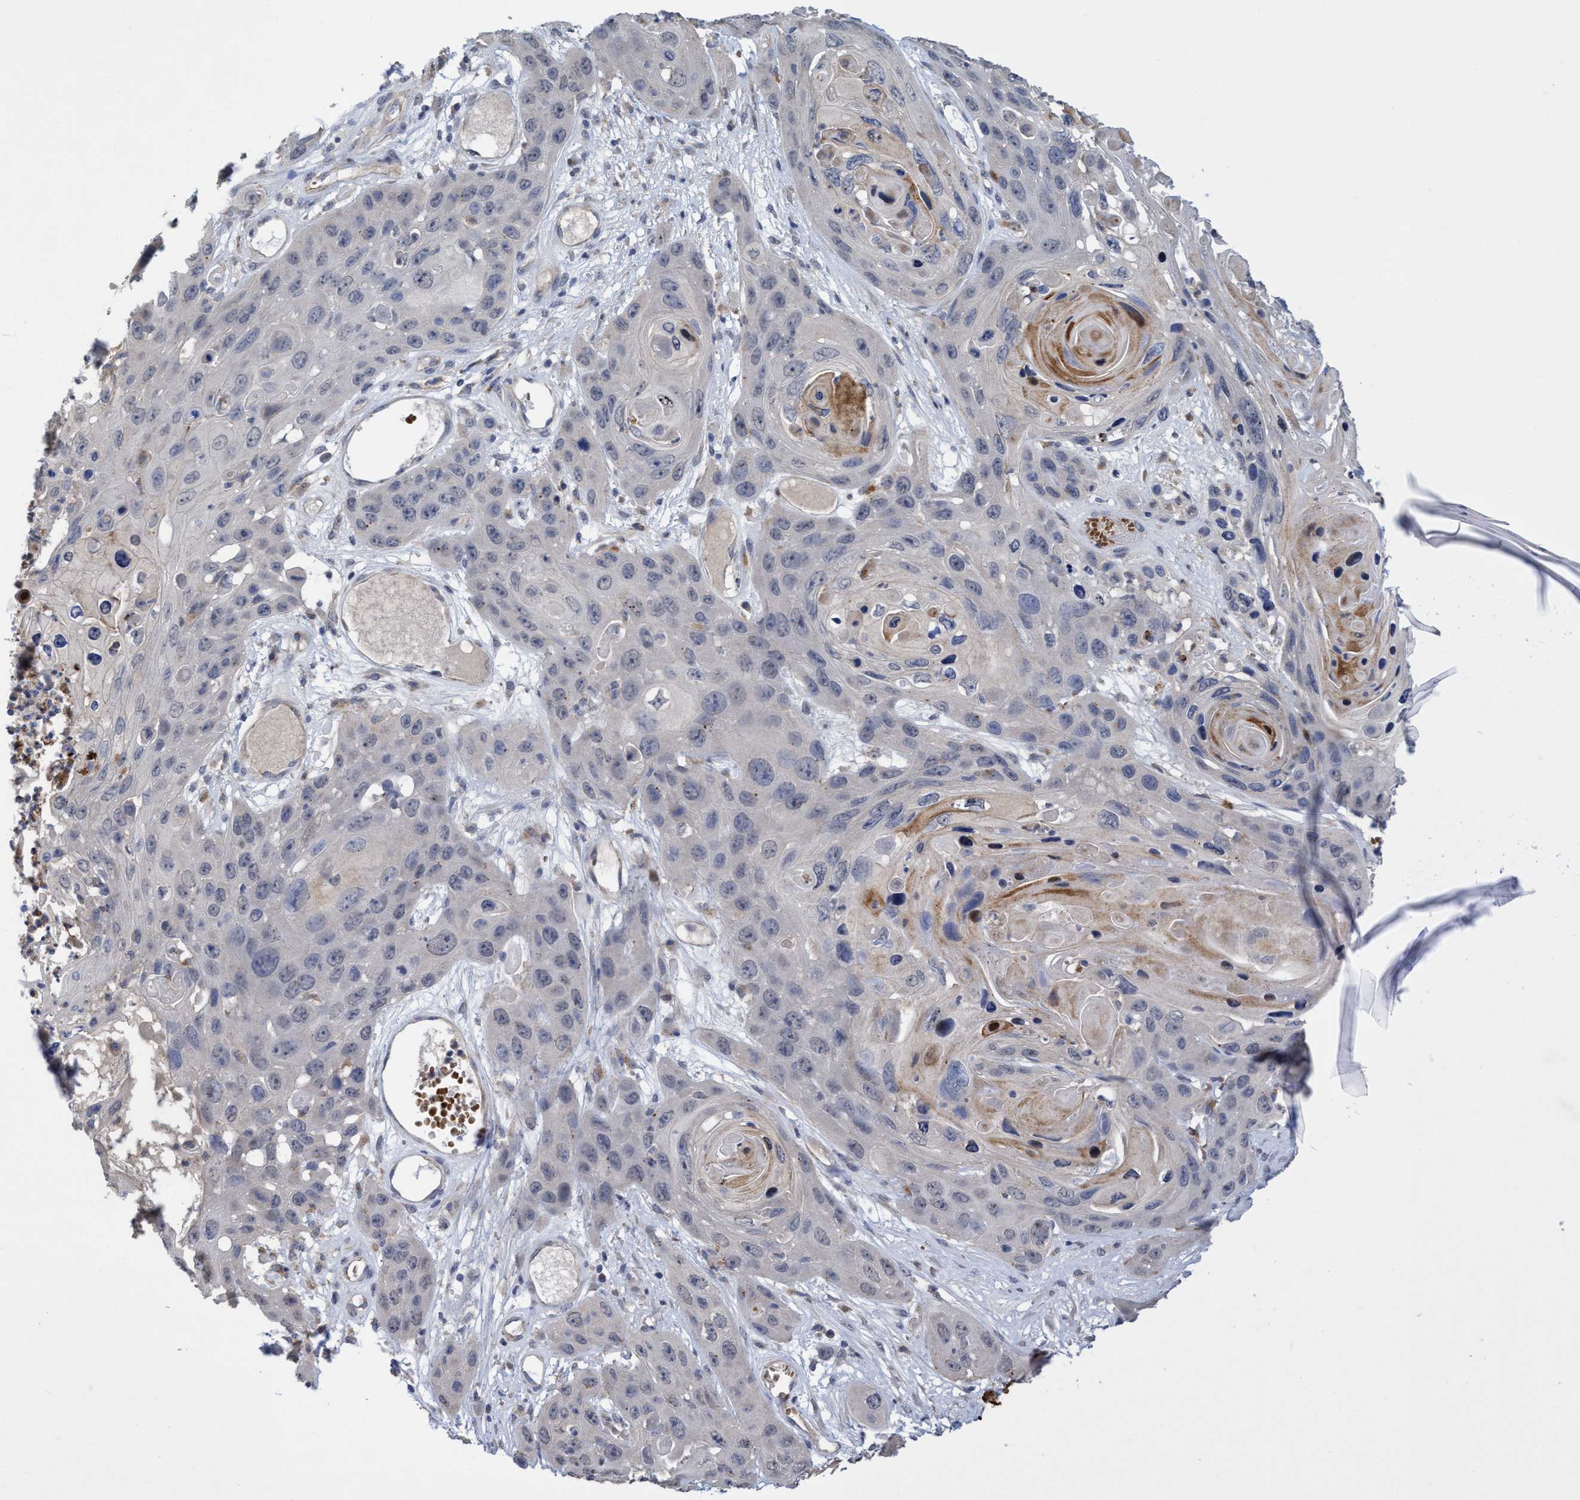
{"staining": {"intensity": "negative", "quantity": "none", "location": "none"}, "tissue": "skin cancer", "cell_type": "Tumor cells", "image_type": "cancer", "snomed": [{"axis": "morphology", "description": "Squamous cell carcinoma, NOS"}, {"axis": "topography", "description": "Skin"}], "caption": "IHC image of human skin cancer (squamous cell carcinoma) stained for a protein (brown), which demonstrates no positivity in tumor cells. The staining was performed using DAB (3,3'-diaminobenzidine) to visualize the protein expression in brown, while the nuclei were stained in blue with hematoxylin (Magnification: 20x).", "gene": "SEMA4D", "patient": {"sex": "male", "age": 55}}